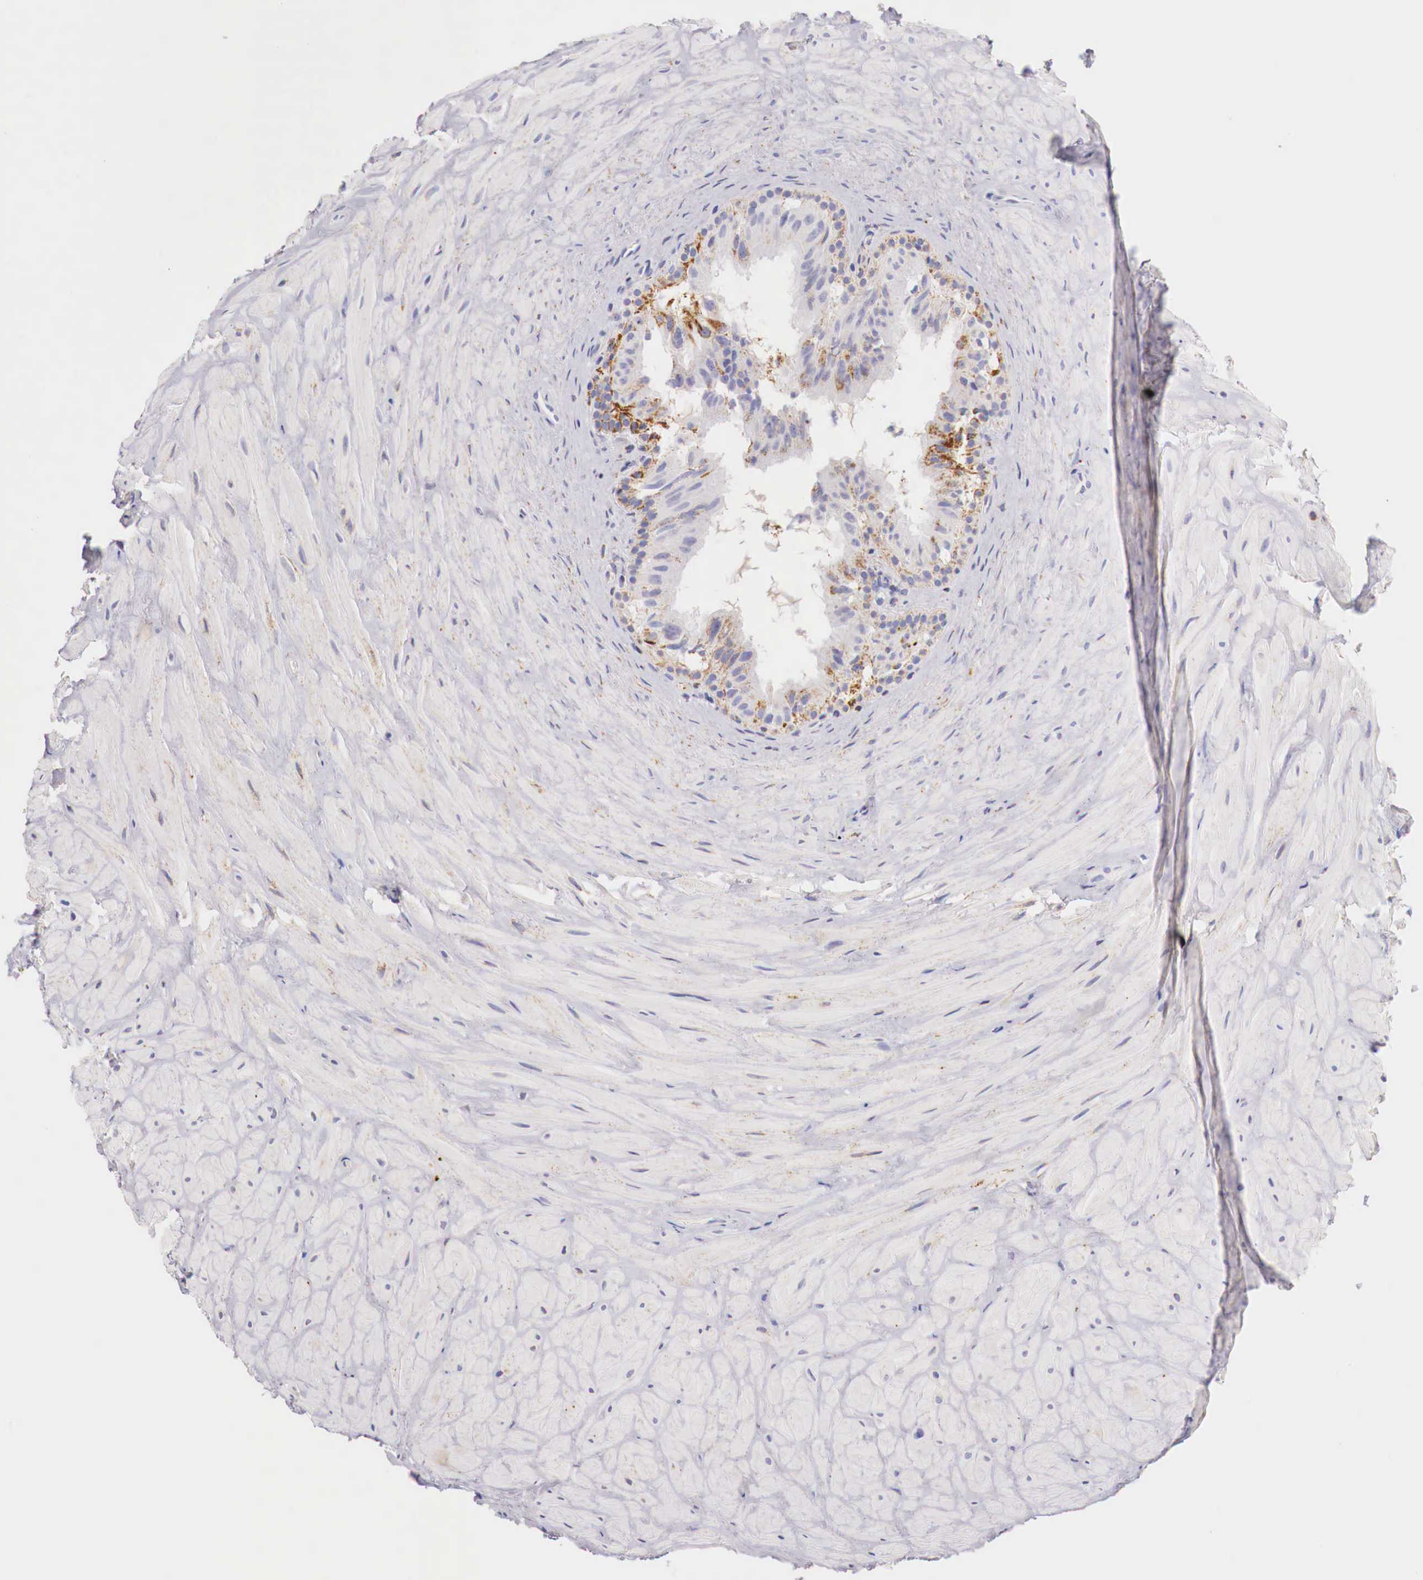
{"staining": {"intensity": "moderate", "quantity": "<25%", "location": "cytoplasmic/membranous"}, "tissue": "epididymis", "cell_type": "Glandular cells", "image_type": "normal", "snomed": [{"axis": "morphology", "description": "Normal tissue, NOS"}, {"axis": "topography", "description": "Epididymis"}], "caption": "Immunohistochemical staining of normal human epididymis reveals moderate cytoplasmic/membranous protein staining in about <25% of glandular cells.", "gene": "IDH3G", "patient": {"sex": "male", "age": 35}}